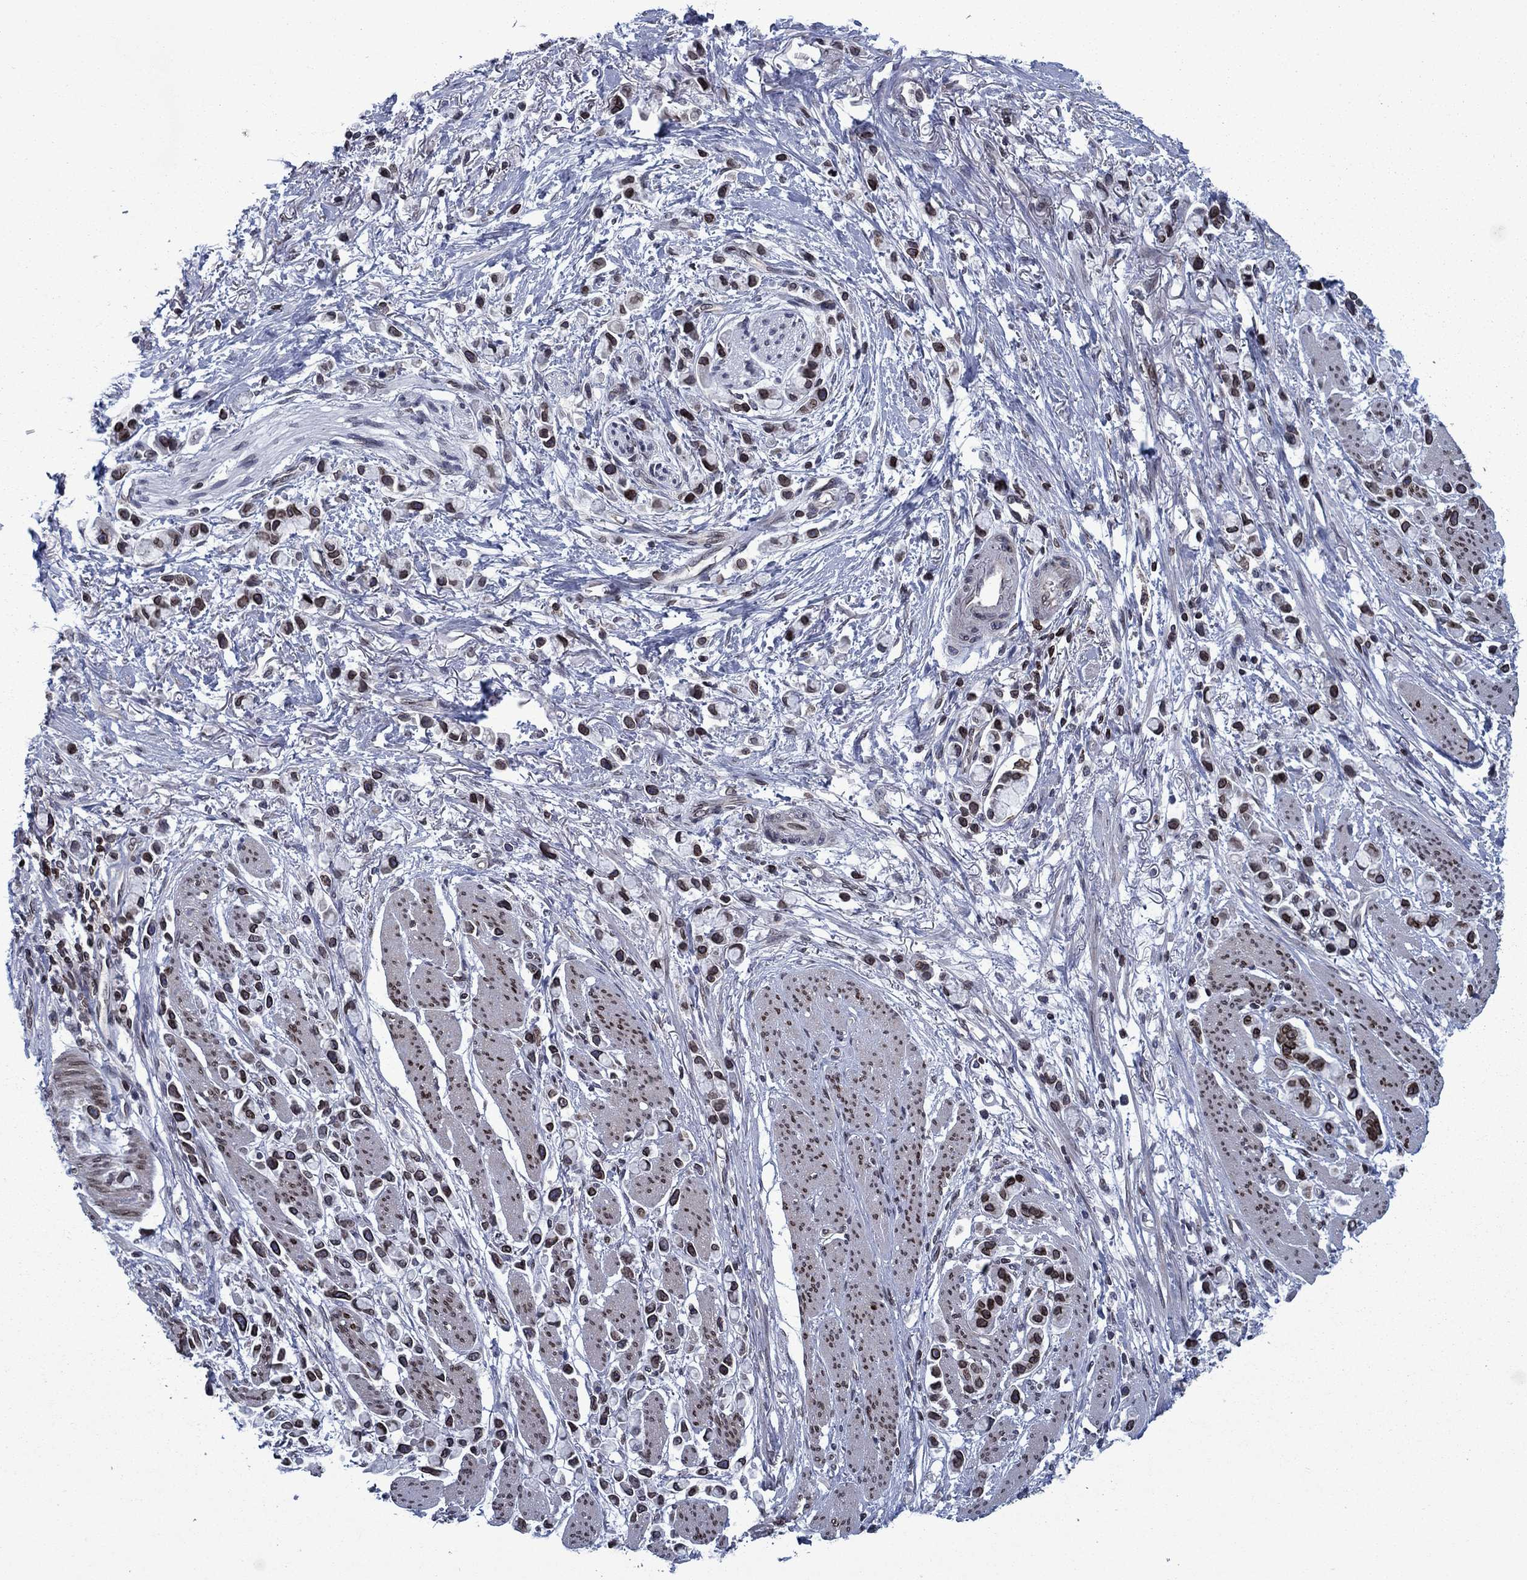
{"staining": {"intensity": "strong", "quantity": "<25%", "location": "cytoplasmic/membranous,nuclear"}, "tissue": "stomach cancer", "cell_type": "Tumor cells", "image_type": "cancer", "snomed": [{"axis": "morphology", "description": "Adenocarcinoma, NOS"}, {"axis": "topography", "description": "Stomach"}], "caption": "A high-resolution image shows immunohistochemistry staining of stomach cancer (adenocarcinoma), which displays strong cytoplasmic/membranous and nuclear positivity in about <25% of tumor cells.", "gene": "SLA", "patient": {"sex": "female", "age": 81}}